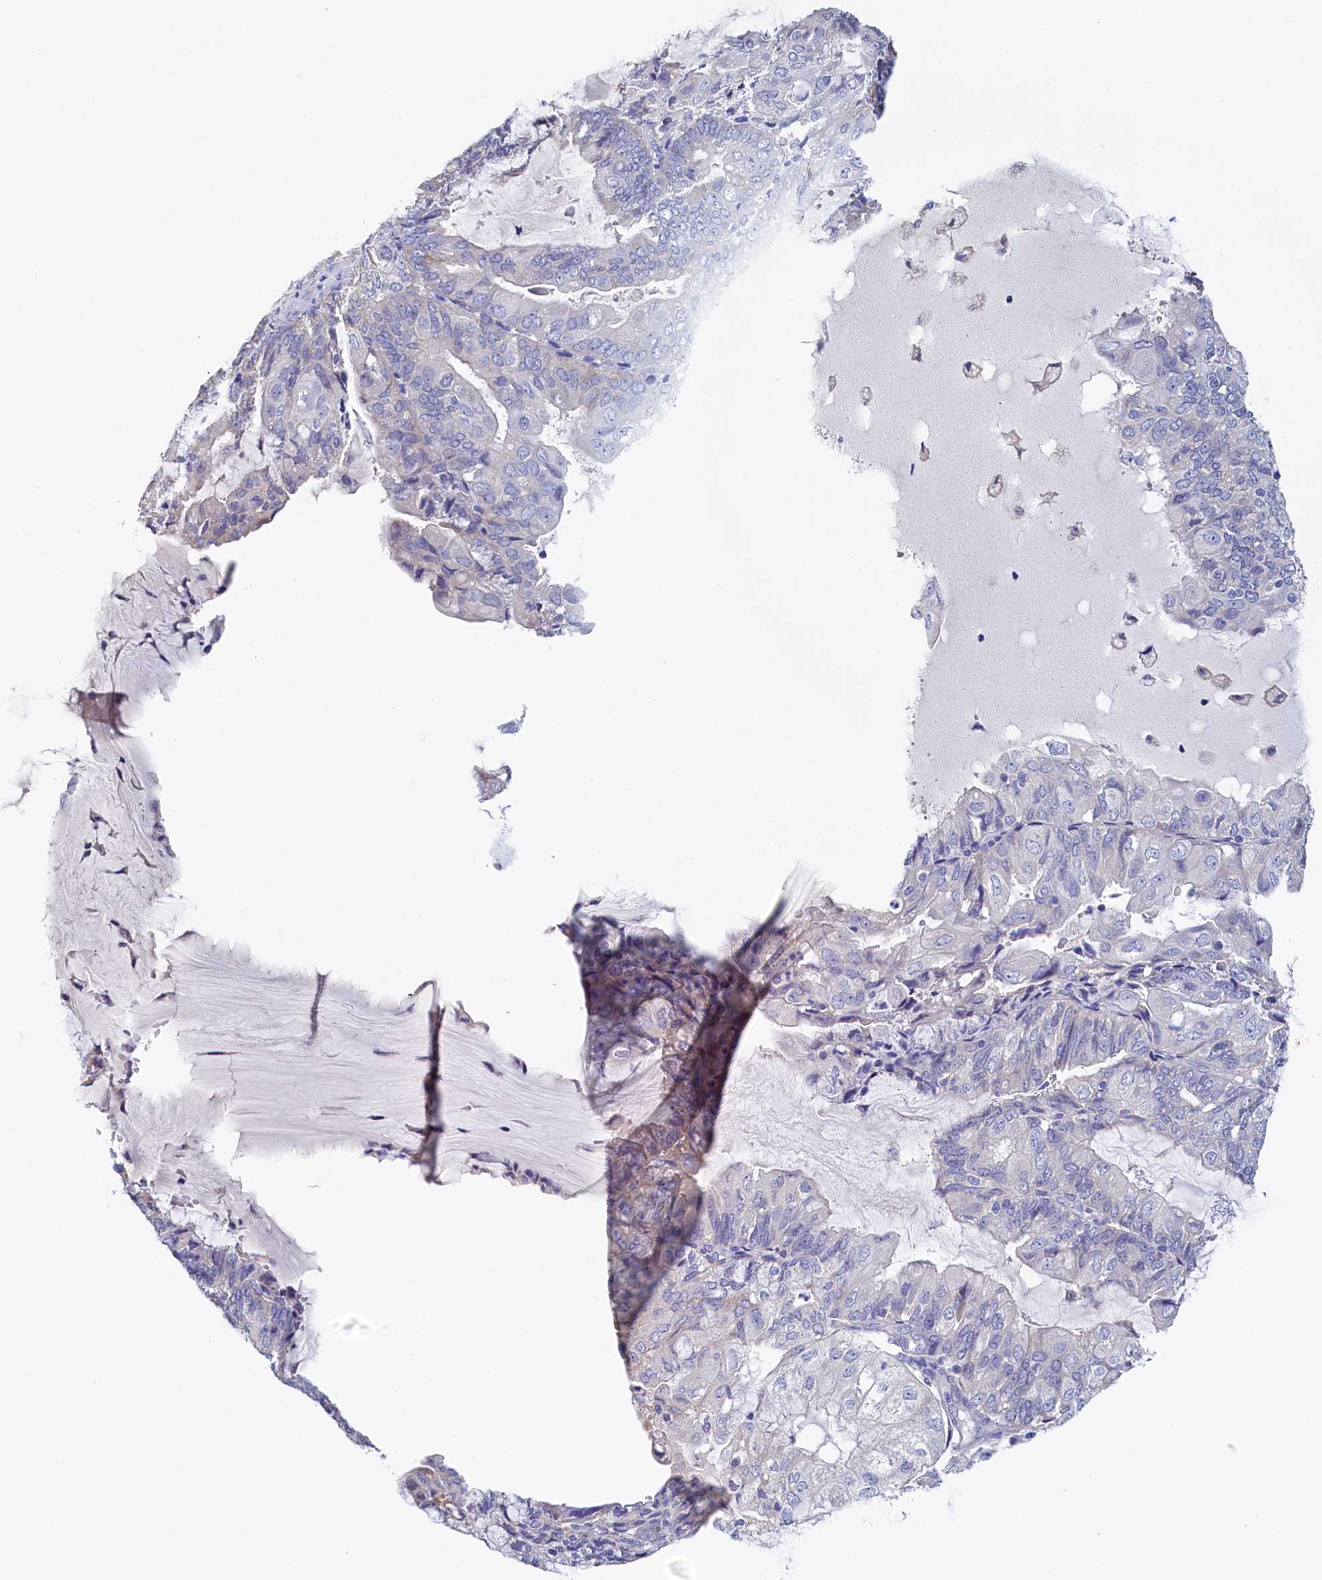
{"staining": {"intensity": "weak", "quantity": "<25%", "location": "cytoplasmic/membranous"}, "tissue": "endometrial cancer", "cell_type": "Tumor cells", "image_type": "cancer", "snomed": [{"axis": "morphology", "description": "Adenocarcinoma, NOS"}, {"axis": "topography", "description": "Endometrium"}], "caption": "This is an immunohistochemistry image of endometrial cancer (adenocarcinoma). There is no staining in tumor cells.", "gene": "DTD1", "patient": {"sex": "female", "age": 81}}